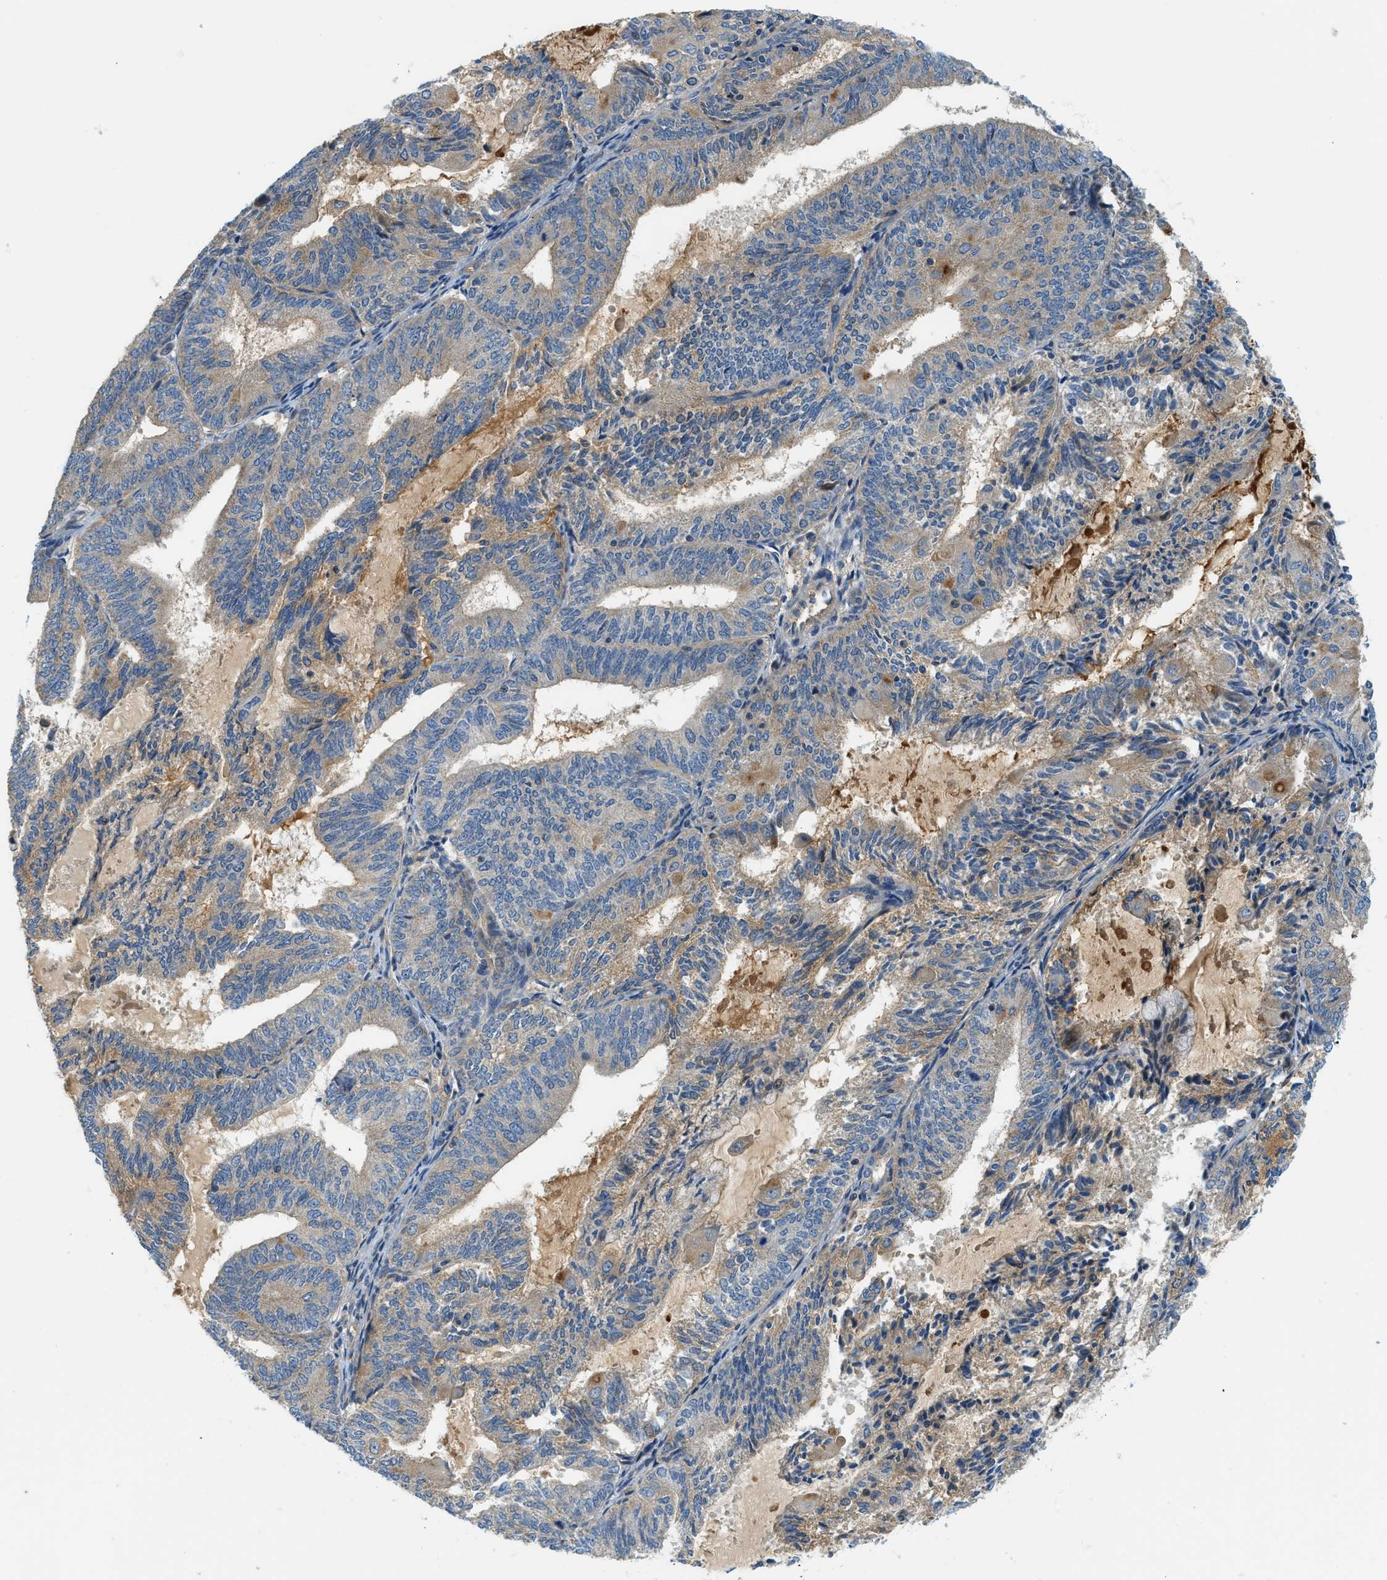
{"staining": {"intensity": "weak", "quantity": "<25%", "location": "cytoplasmic/membranous"}, "tissue": "endometrial cancer", "cell_type": "Tumor cells", "image_type": "cancer", "snomed": [{"axis": "morphology", "description": "Adenocarcinoma, NOS"}, {"axis": "topography", "description": "Endometrium"}], "caption": "An immunohistochemistry image of endometrial cancer (adenocarcinoma) is shown. There is no staining in tumor cells of endometrial cancer (adenocarcinoma).", "gene": "KCNK1", "patient": {"sex": "female", "age": 81}}